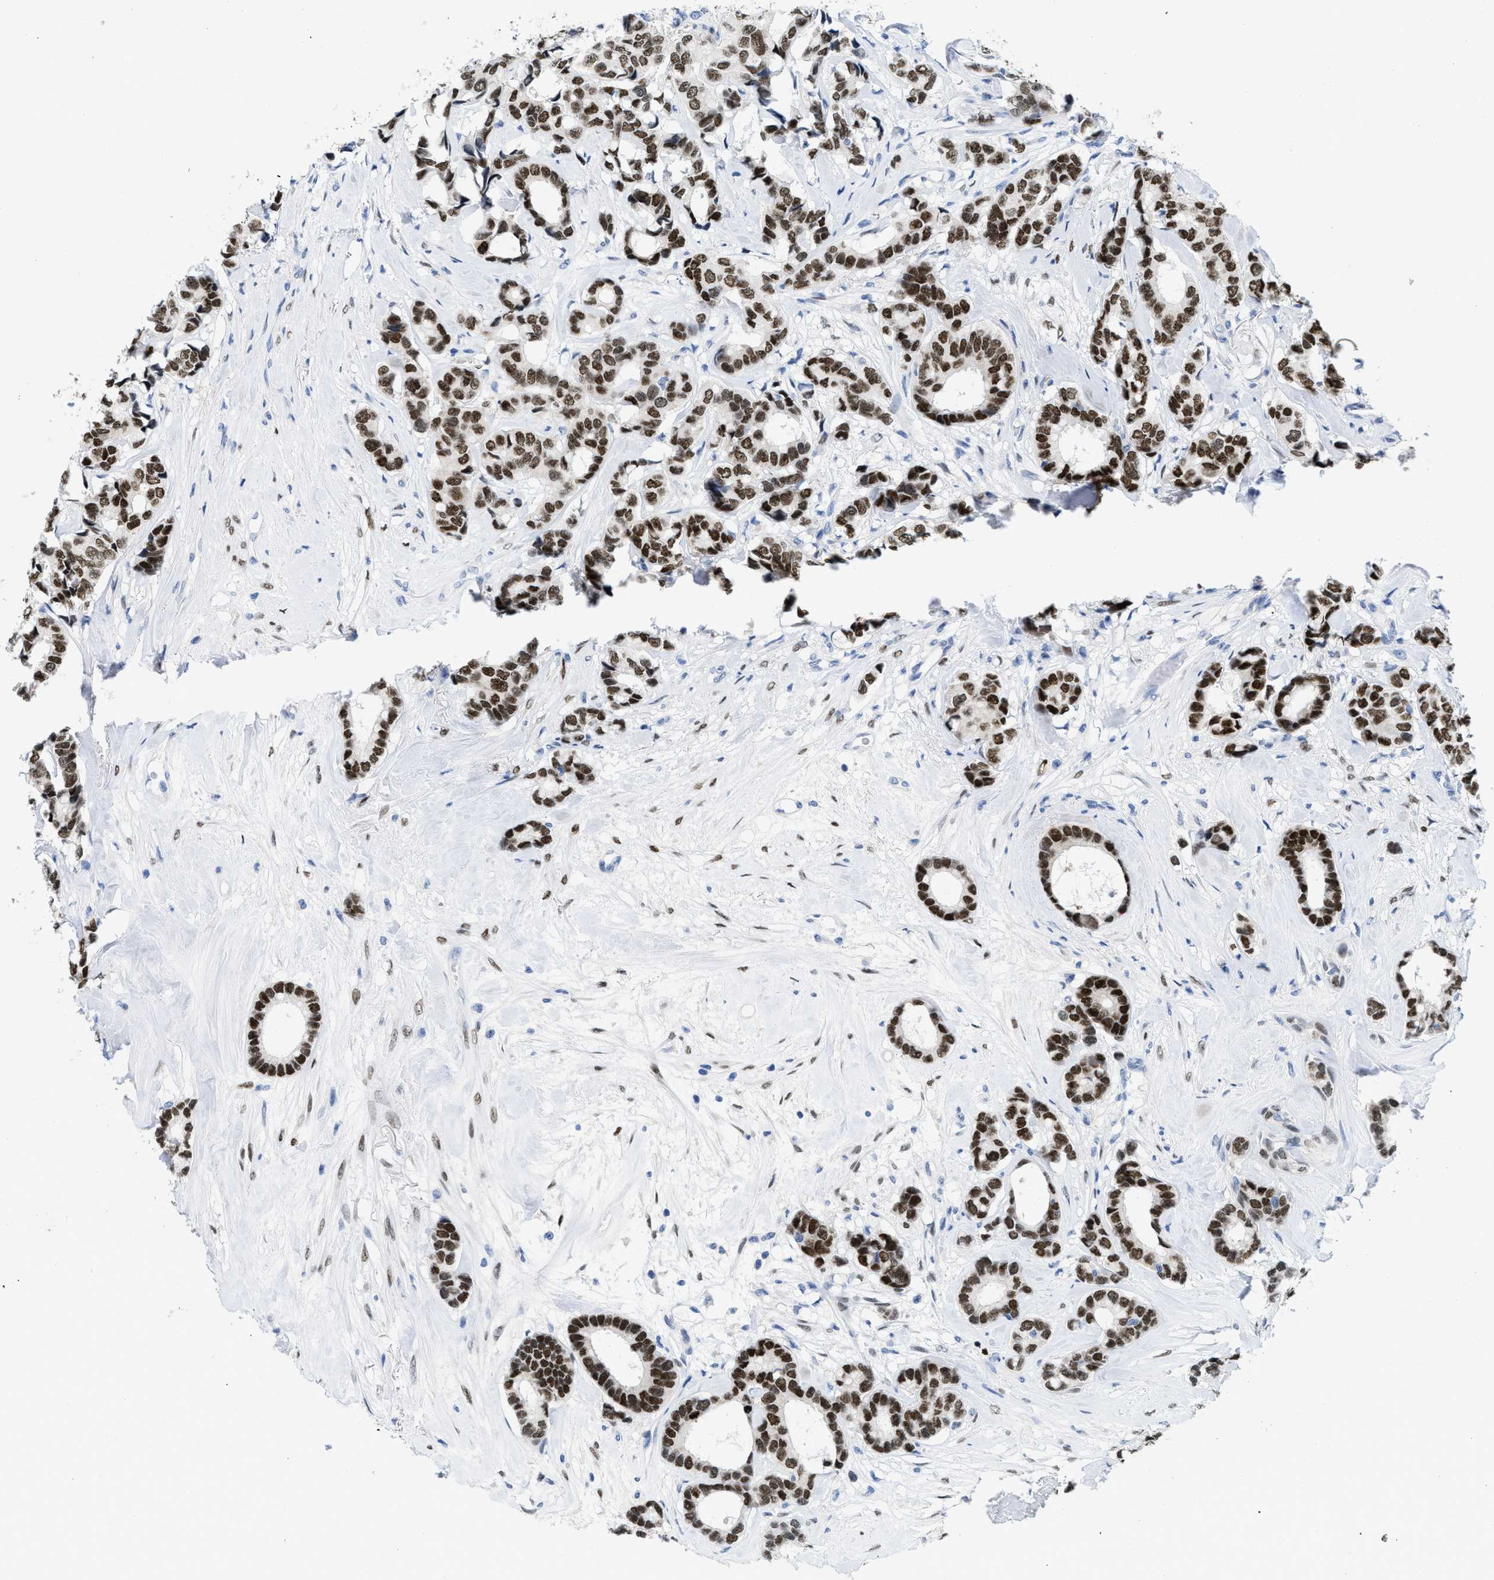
{"staining": {"intensity": "strong", "quantity": ">75%", "location": "nuclear"}, "tissue": "breast cancer", "cell_type": "Tumor cells", "image_type": "cancer", "snomed": [{"axis": "morphology", "description": "Duct carcinoma"}, {"axis": "topography", "description": "Breast"}], "caption": "Human breast cancer stained with a brown dye shows strong nuclear positive staining in about >75% of tumor cells.", "gene": "NFIX", "patient": {"sex": "female", "age": 87}}